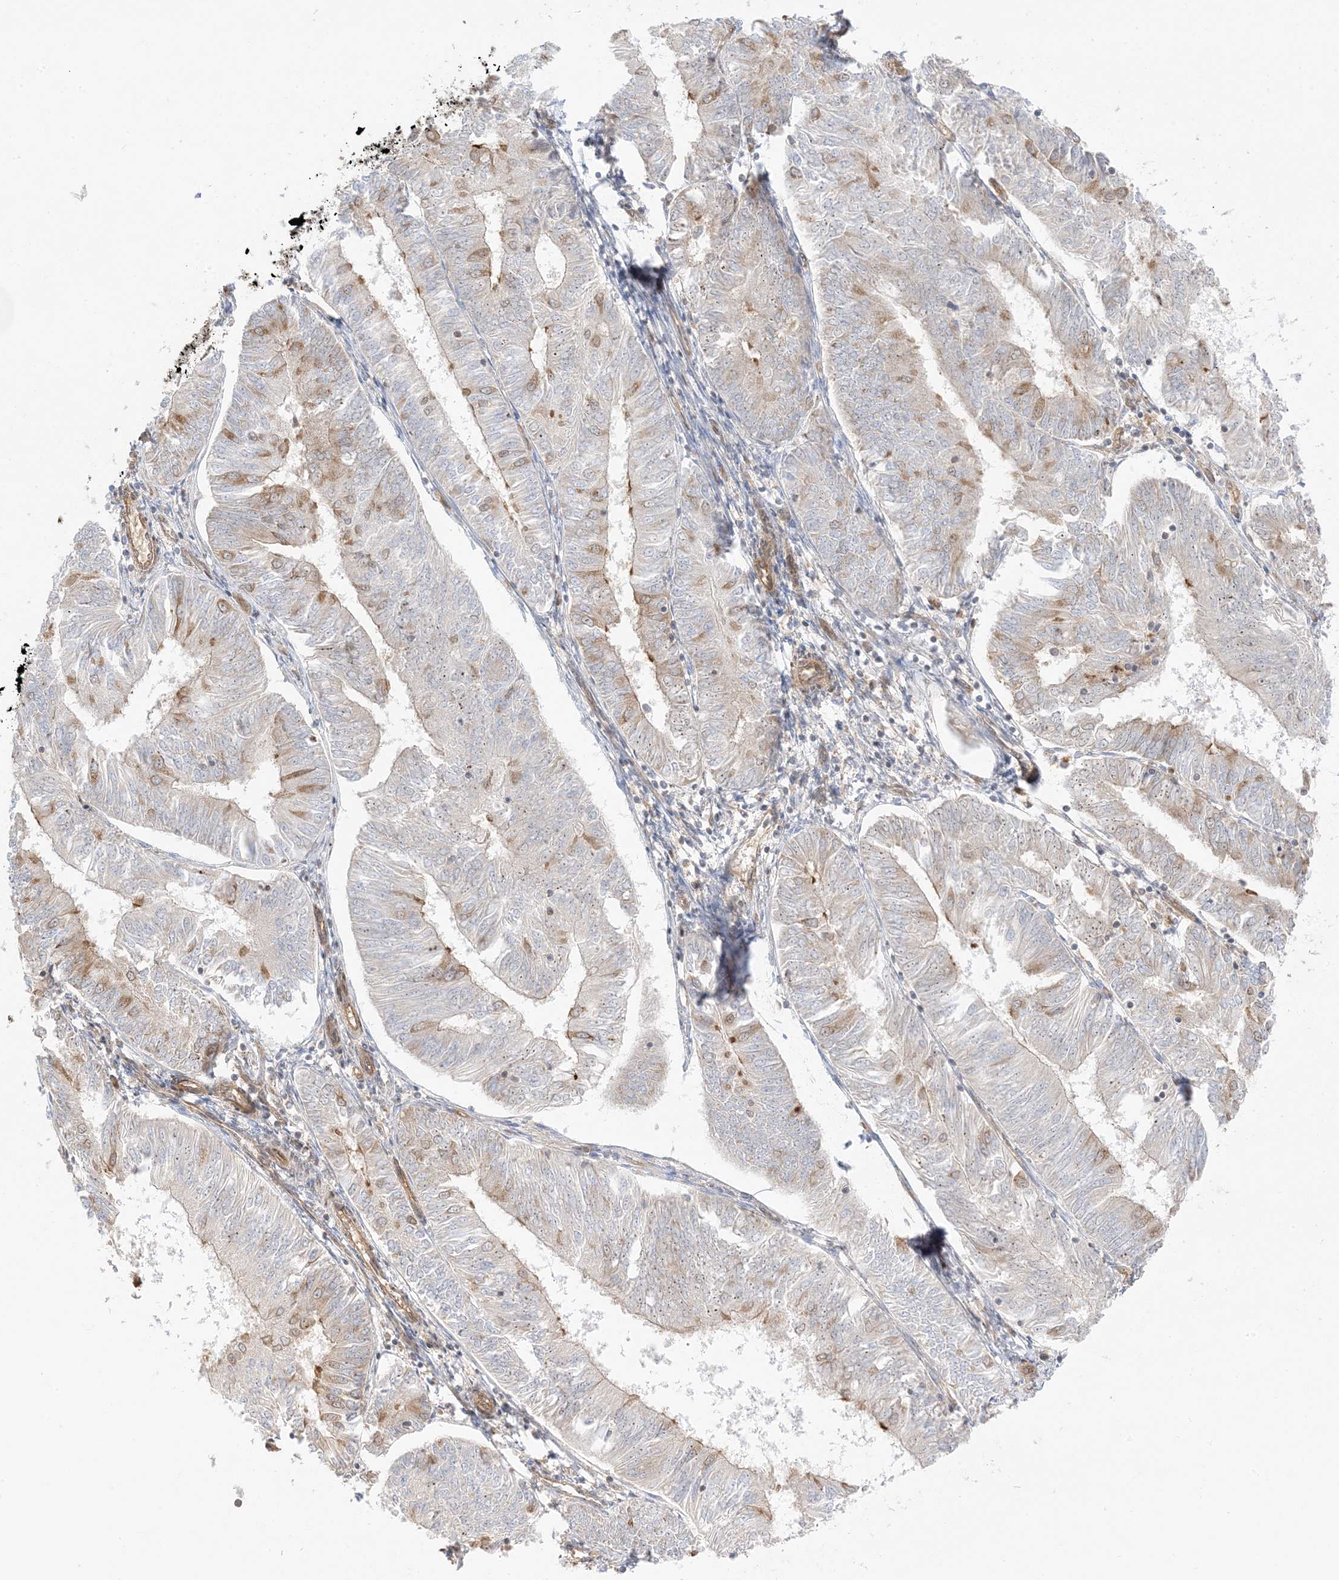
{"staining": {"intensity": "negative", "quantity": "none", "location": "none"}, "tissue": "endometrial cancer", "cell_type": "Tumor cells", "image_type": "cancer", "snomed": [{"axis": "morphology", "description": "Adenocarcinoma, NOS"}, {"axis": "topography", "description": "Endometrium"}], "caption": "Tumor cells are negative for protein expression in human endometrial adenocarcinoma.", "gene": "UBAP2L", "patient": {"sex": "female", "age": 58}}